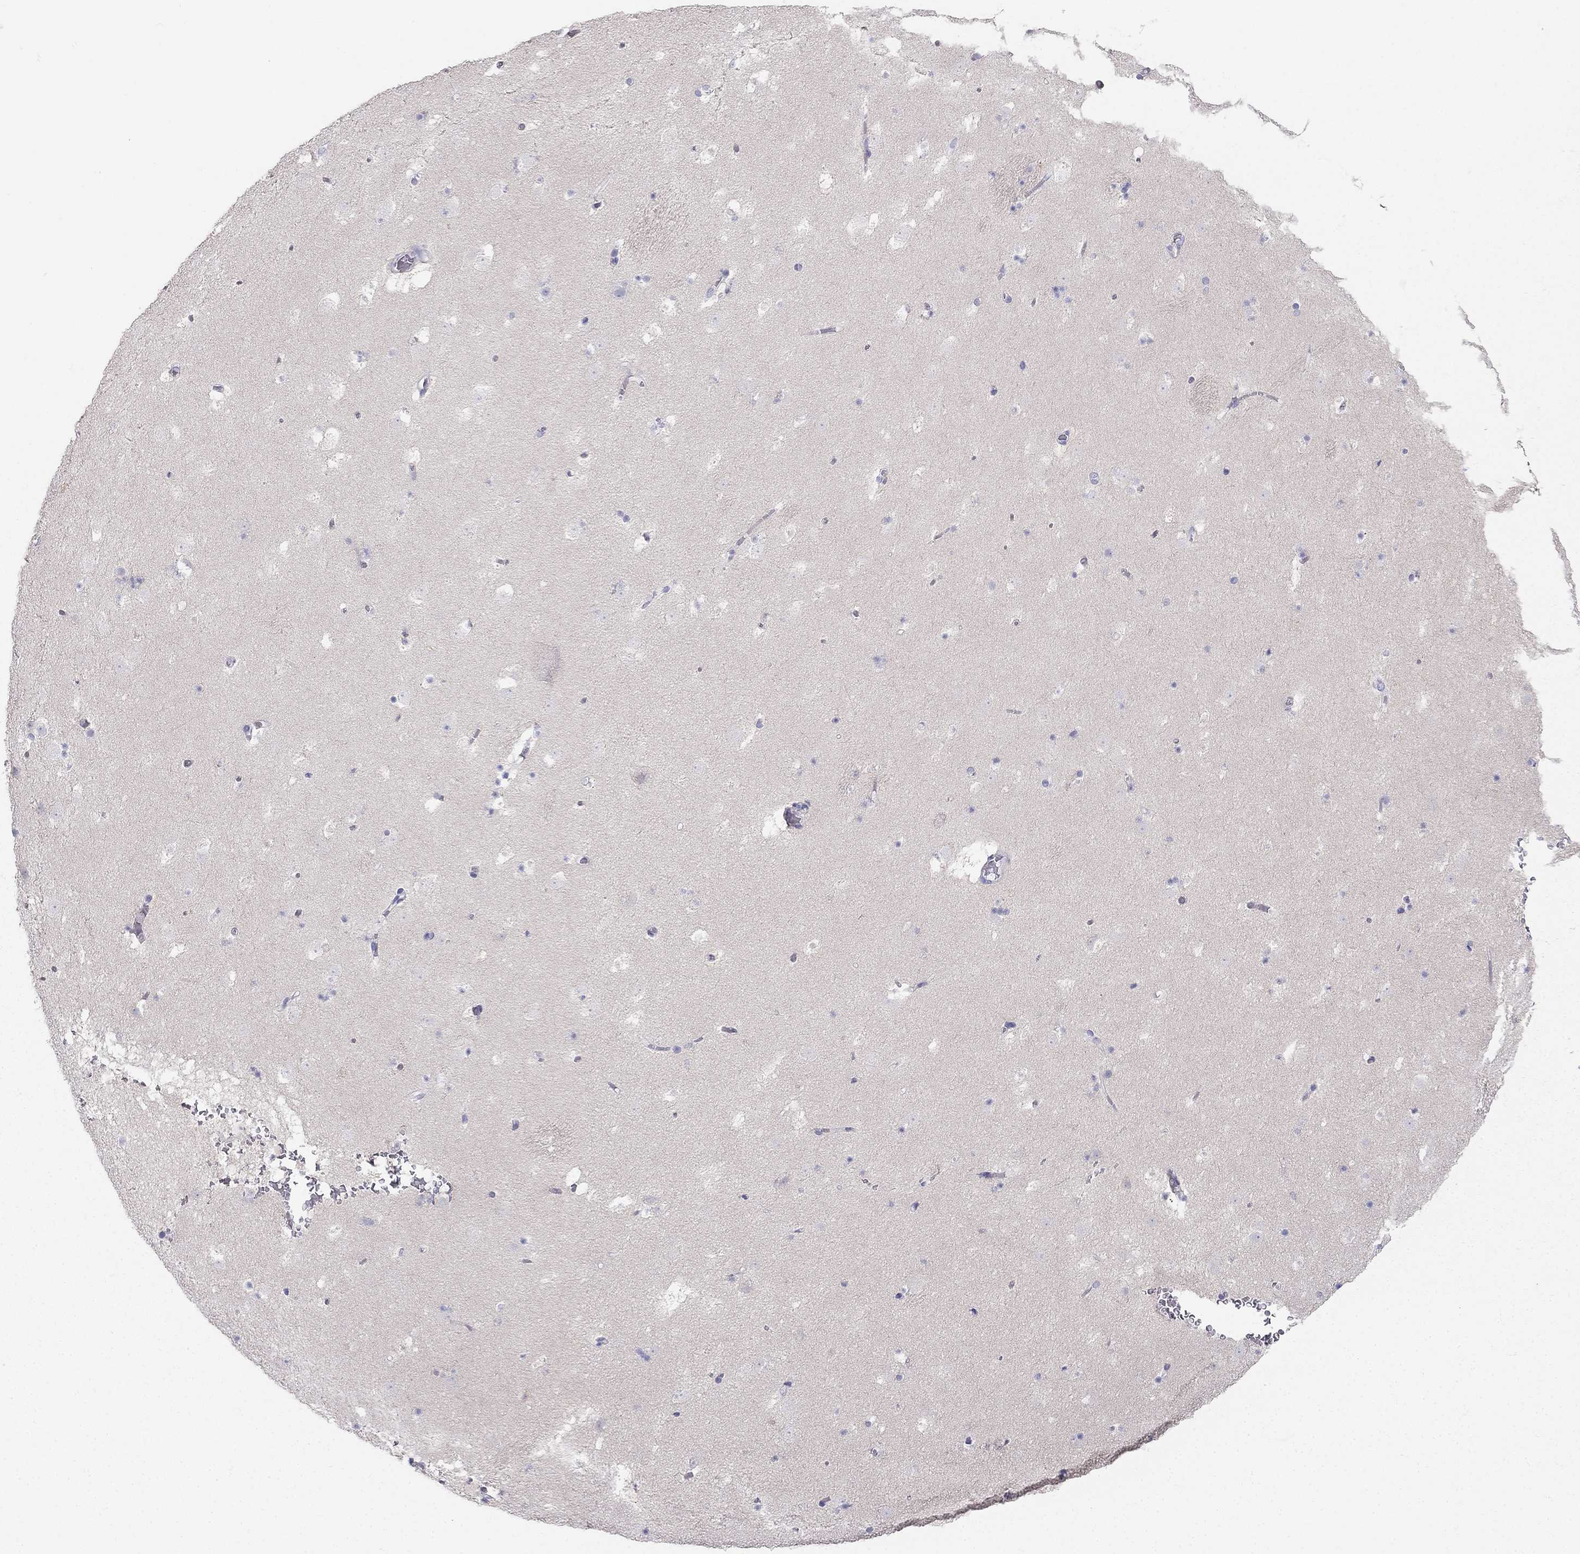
{"staining": {"intensity": "negative", "quantity": "none", "location": "none"}, "tissue": "caudate", "cell_type": "Glial cells", "image_type": "normal", "snomed": [{"axis": "morphology", "description": "Normal tissue, NOS"}, {"axis": "topography", "description": "Lateral ventricle wall"}], "caption": "This is an immunohistochemistry photomicrograph of benign caudate. There is no positivity in glial cells.", "gene": "RFLNA", "patient": {"sex": "female", "age": 42}}